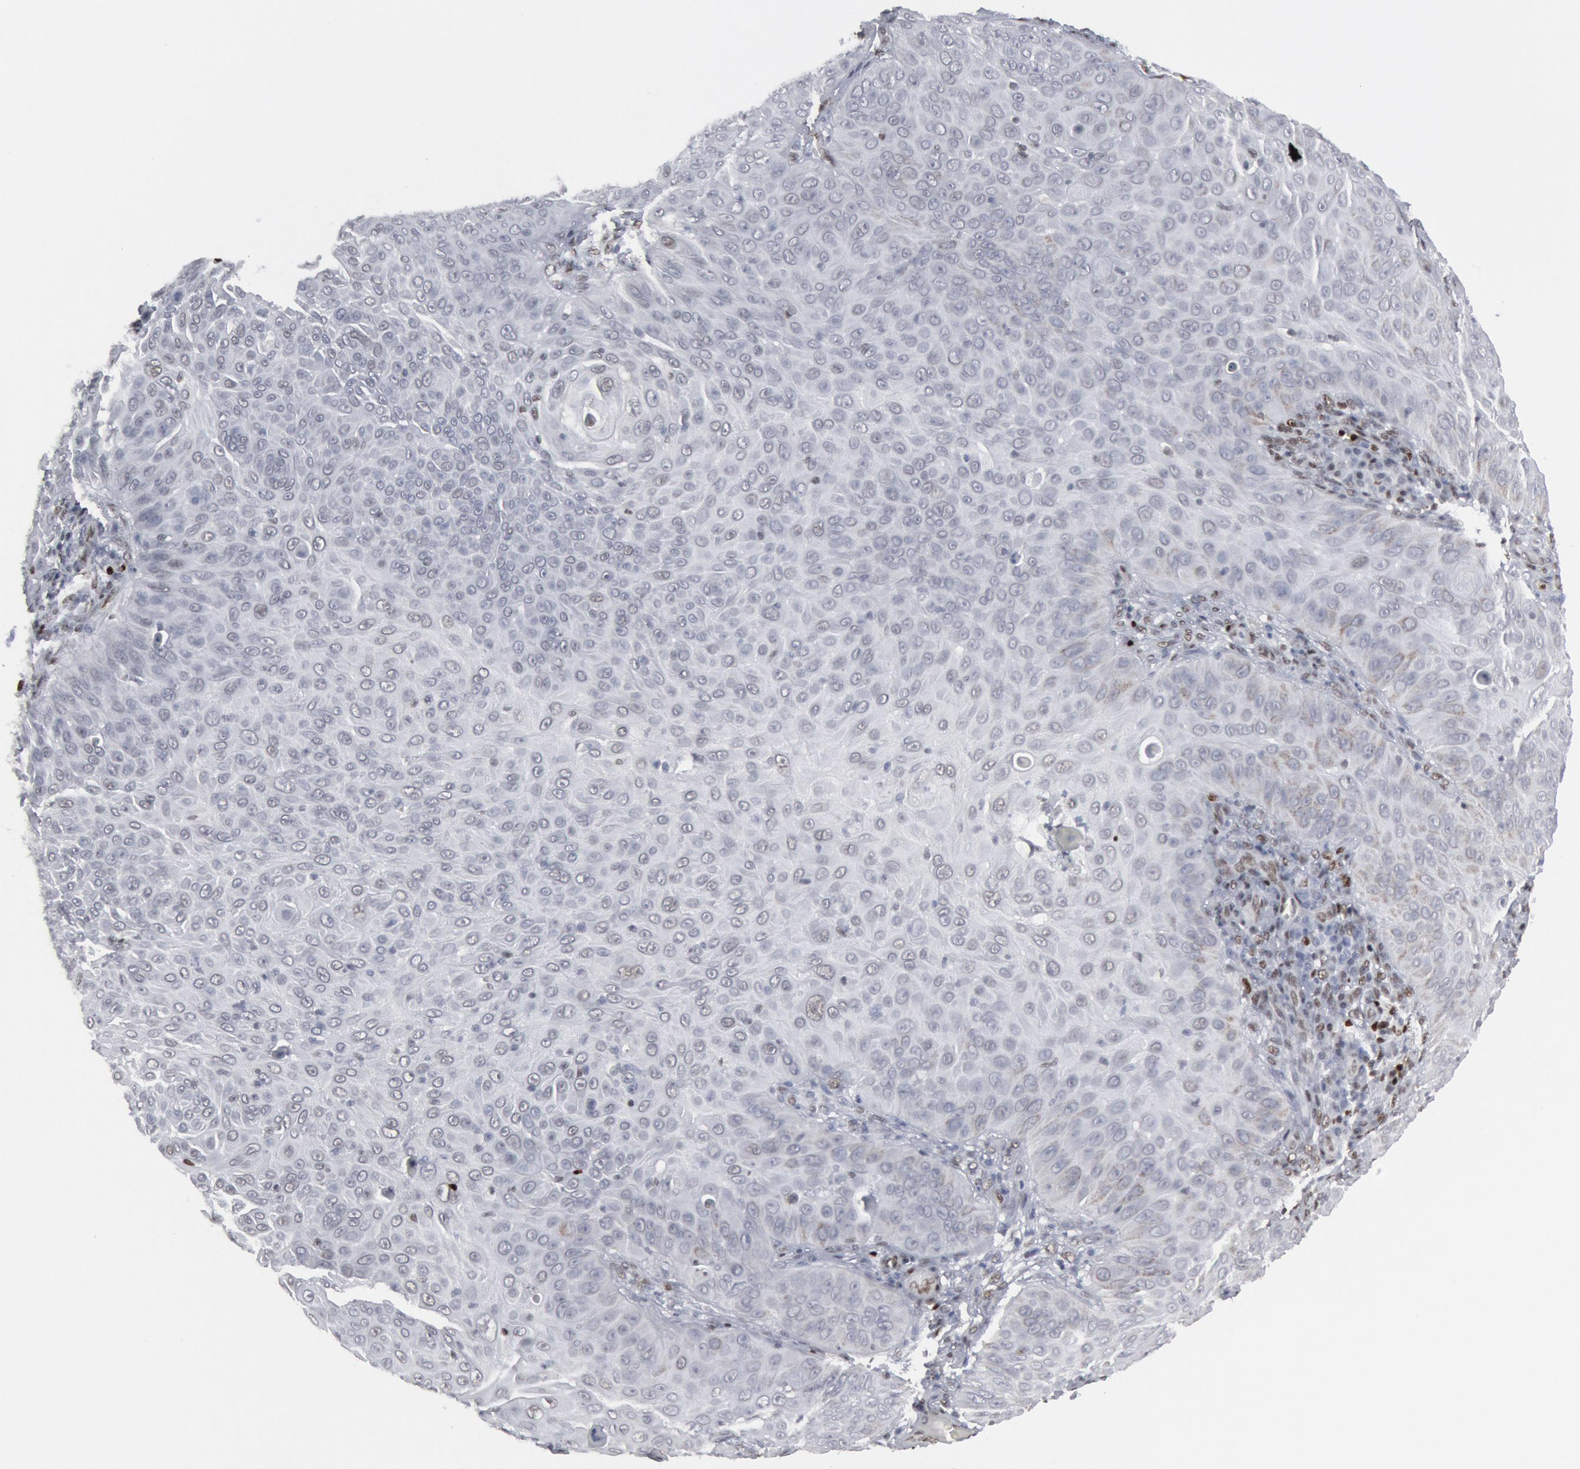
{"staining": {"intensity": "negative", "quantity": "none", "location": "none"}, "tissue": "skin cancer", "cell_type": "Tumor cells", "image_type": "cancer", "snomed": [{"axis": "morphology", "description": "Squamous cell carcinoma, NOS"}, {"axis": "topography", "description": "Skin"}], "caption": "Immunohistochemistry histopathology image of human skin cancer stained for a protein (brown), which reveals no expression in tumor cells.", "gene": "MECP2", "patient": {"sex": "male", "age": 82}}